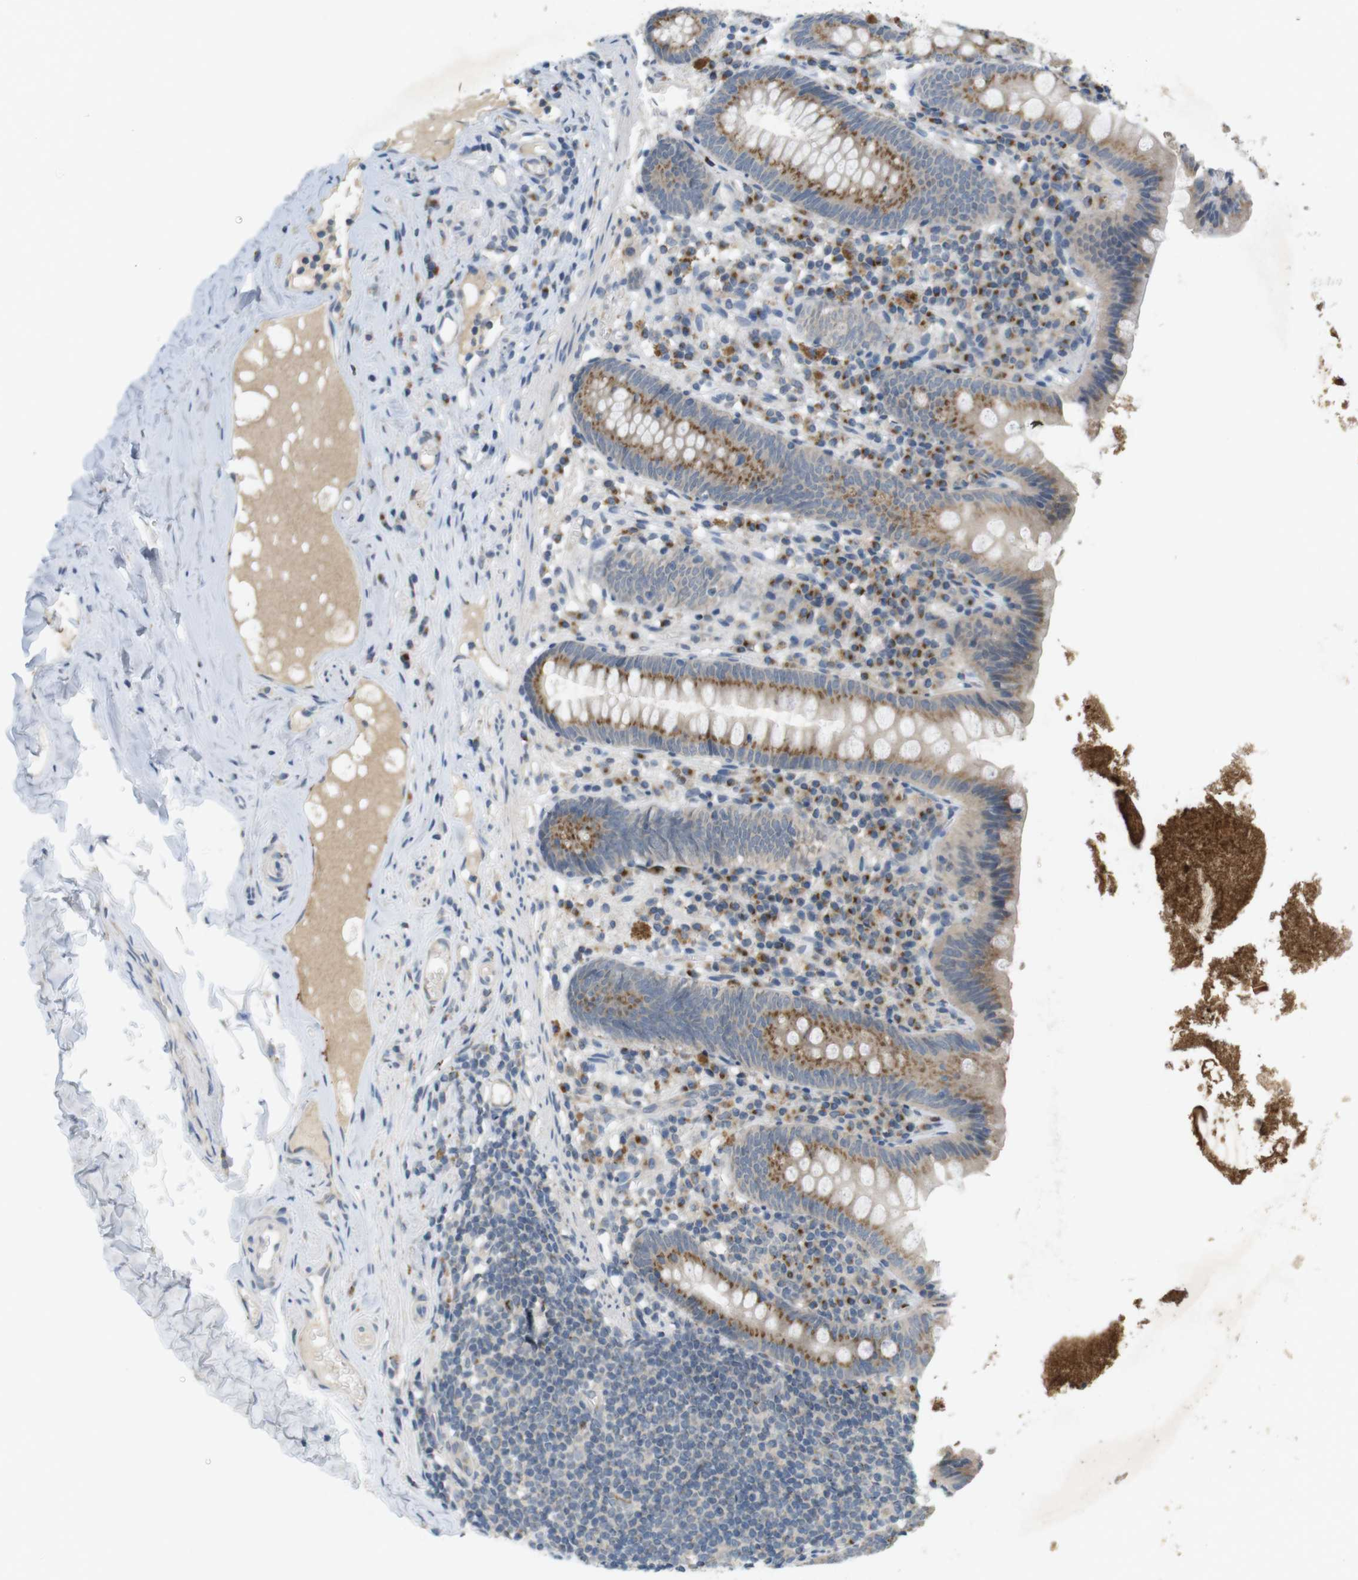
{"staining": {"intensity": "moderate", "quantity": ">75%", "location": "cytoplasmic/membranous"}, "tissue": "appendix", "cell_type": "Glandular cells", "image_type": "normal", "snomed": [{"axis": "morphology", "description": "Normal tissue, NOS"}, {"axis": "topography", "description": "Appendix"}], "caption": "The histopathology image displays a brown stain indicating the presence of a protein in the cytoplasmic/membranous of glandular cells in appendix. The staining was performed using DAB, with brown indicating positive protein expression. Nuclei are stained blue with hematoxylin.", "gene": "YIPF3", "patient": {"sex": "male", "age": 52}}